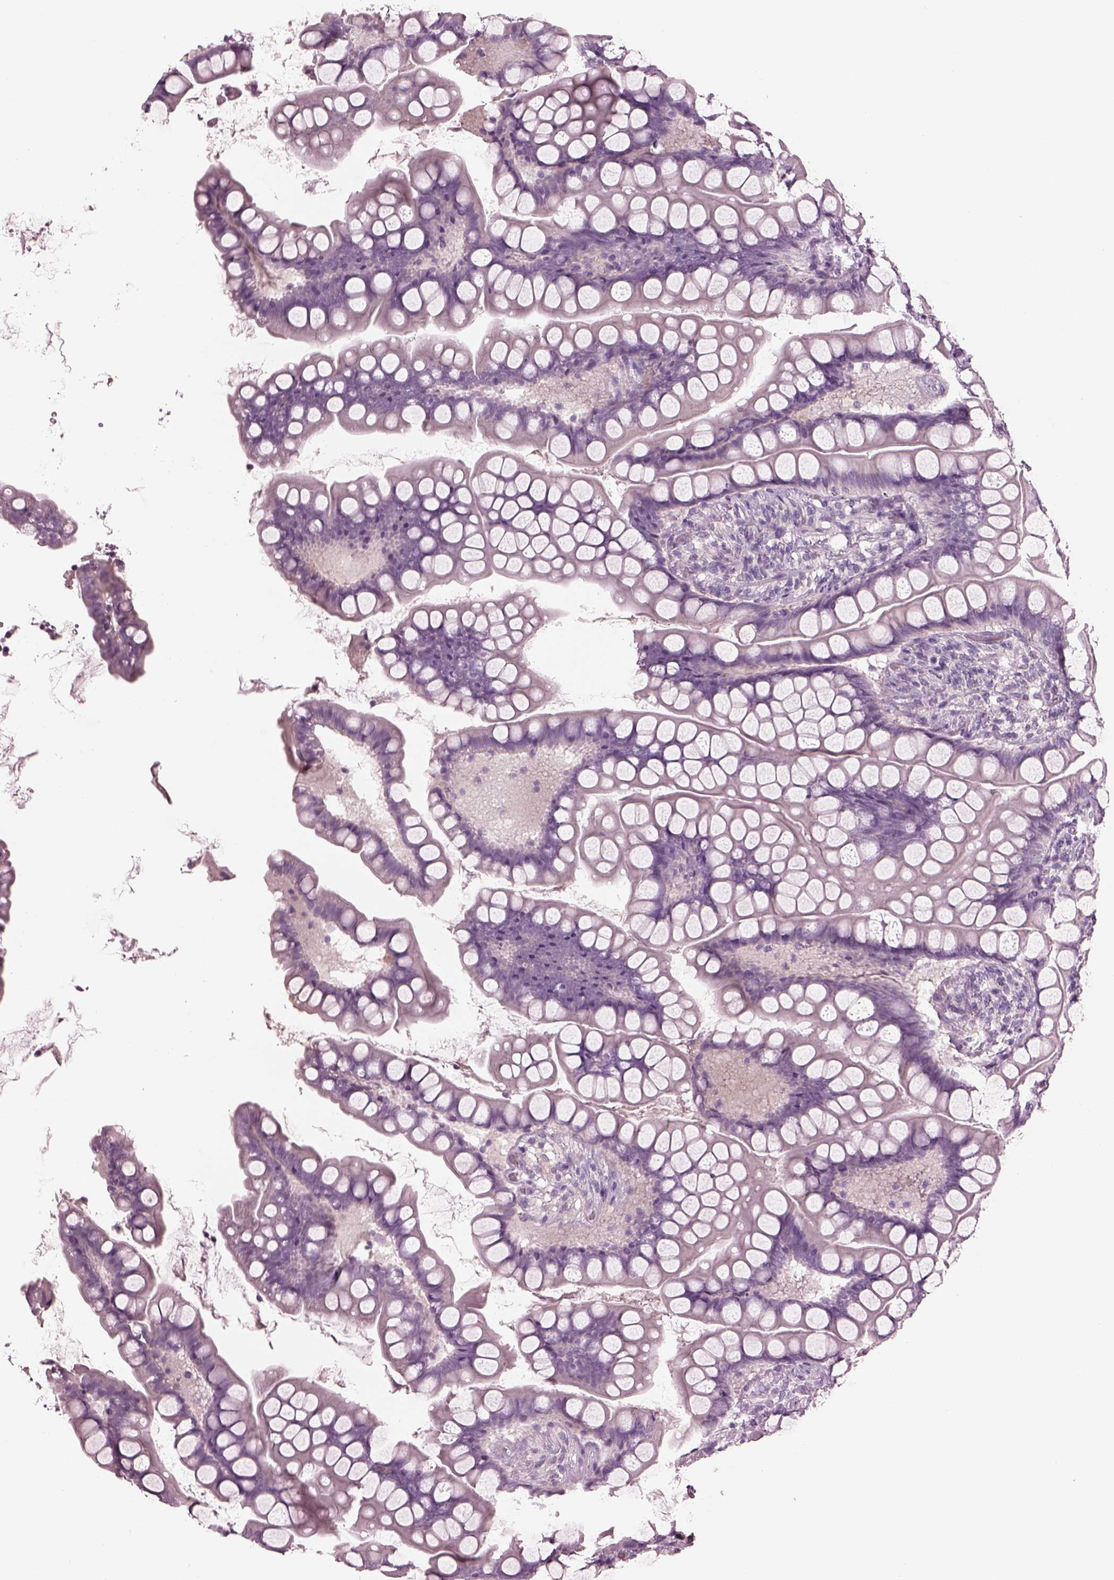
{"staining": {"intensity": "negative", "quantity": "none", "location": "none"}, "tissue": "small intestine", "cell_type": "Glandular cells", "image_type": "normal", "snomed": [{"axis": "morphology", "description": "Normal tissue, NOS"}, {"axis": "topography", "description": "Small intestine"}], "caption": "Glandular cells show no significant expression in unremarkable small intestine.", "gene": "PACRG", "patient": {"sex": "male", "age": 70}}